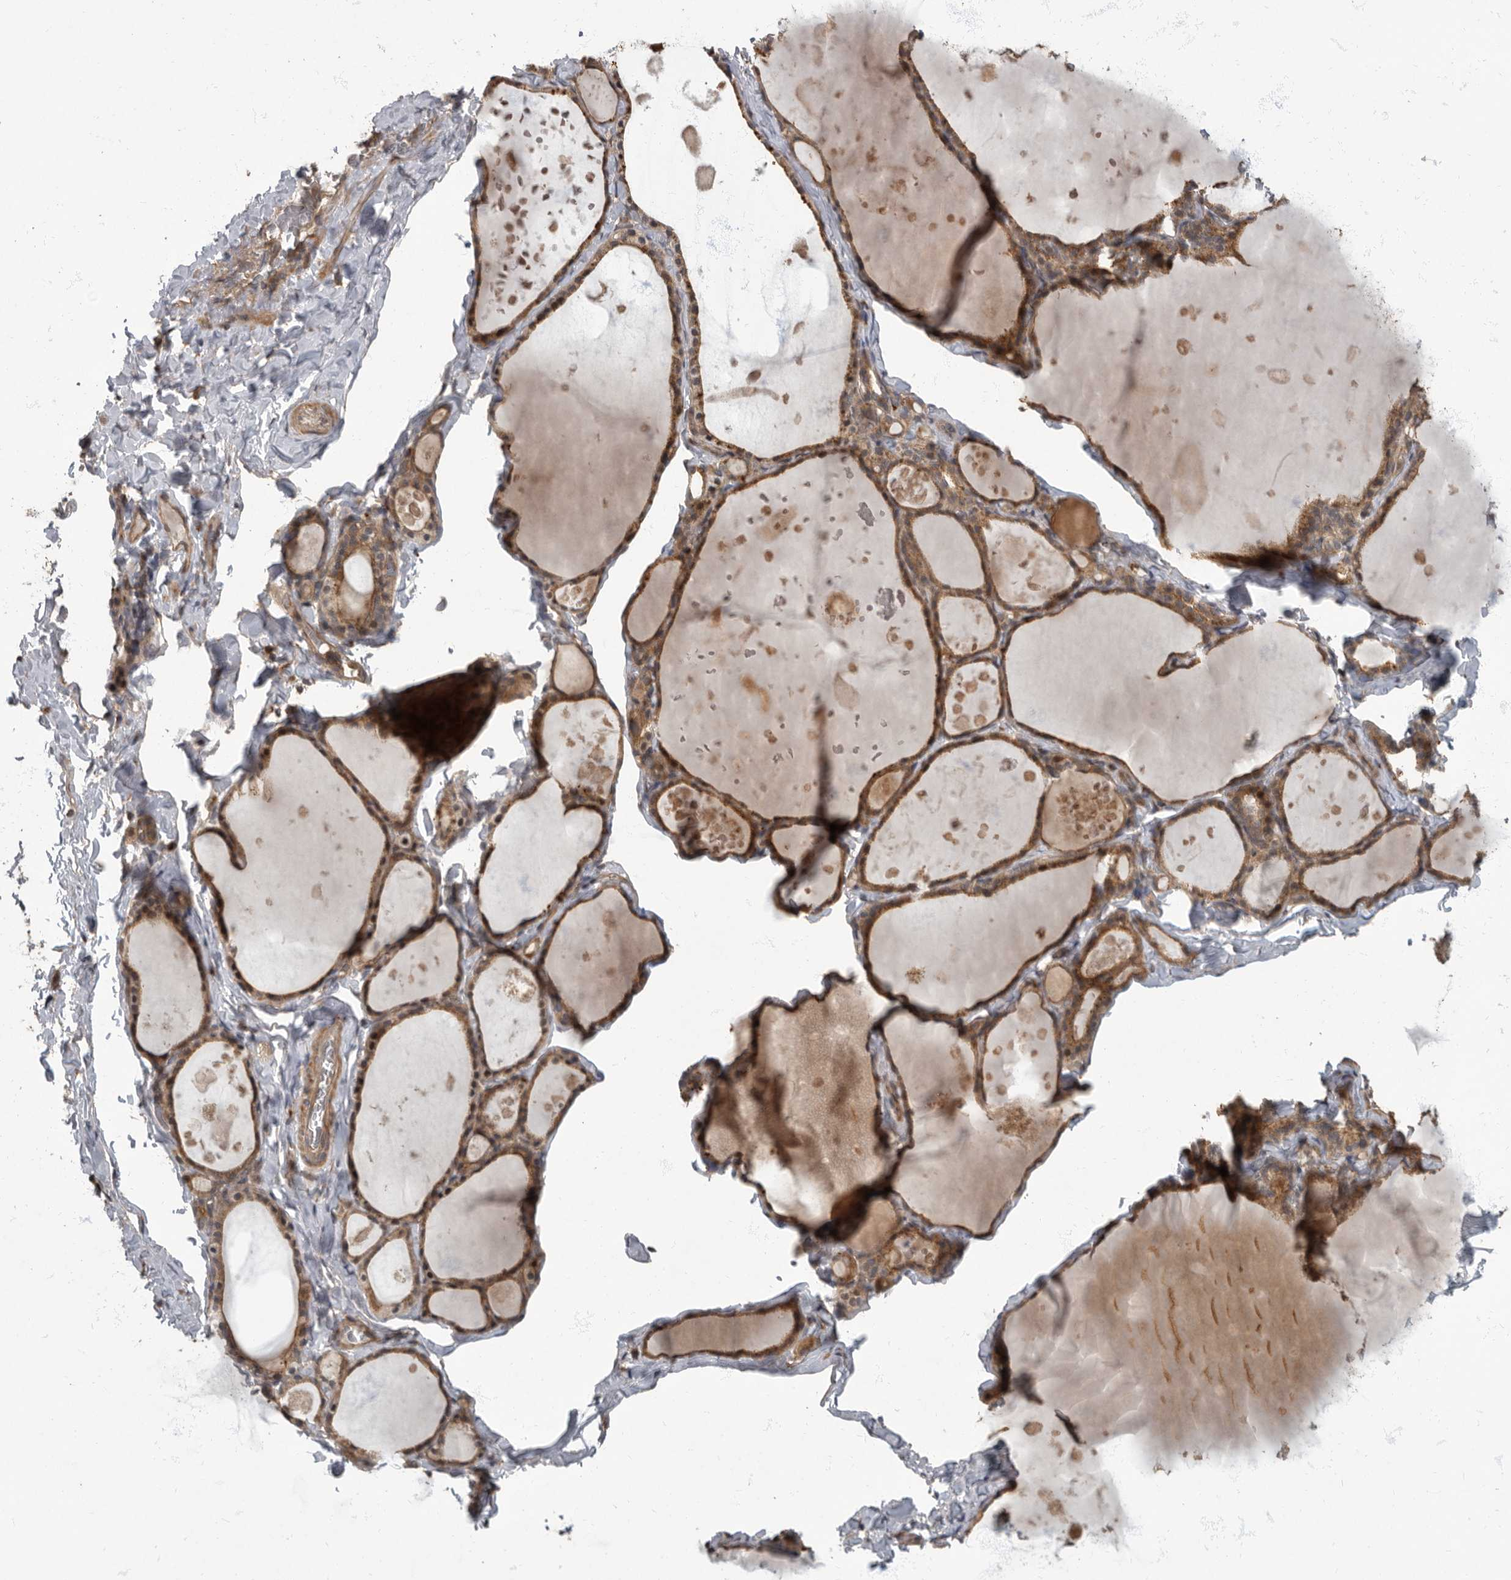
{"staining": {"intensity": "moderate", "quantity": ">75%", "location": "cytoplasmic/membranous"}, "tissue": "thyroid gland", "cell_type": "Glandular cells", "image_type": "normal", "snomed": [{"axis": "morphology", "description": "Normal tissue, NOS"}, {"axis": "topography", "description": "Thyroid gland"}], "caption": "Protein positivity by IHC shows moderate cytoplasmic/membranous staining in about >75% of glandular cells in benign thyroid gland.", "gene": "IQCK", "patient": {"sex": "male", "age": 56}}